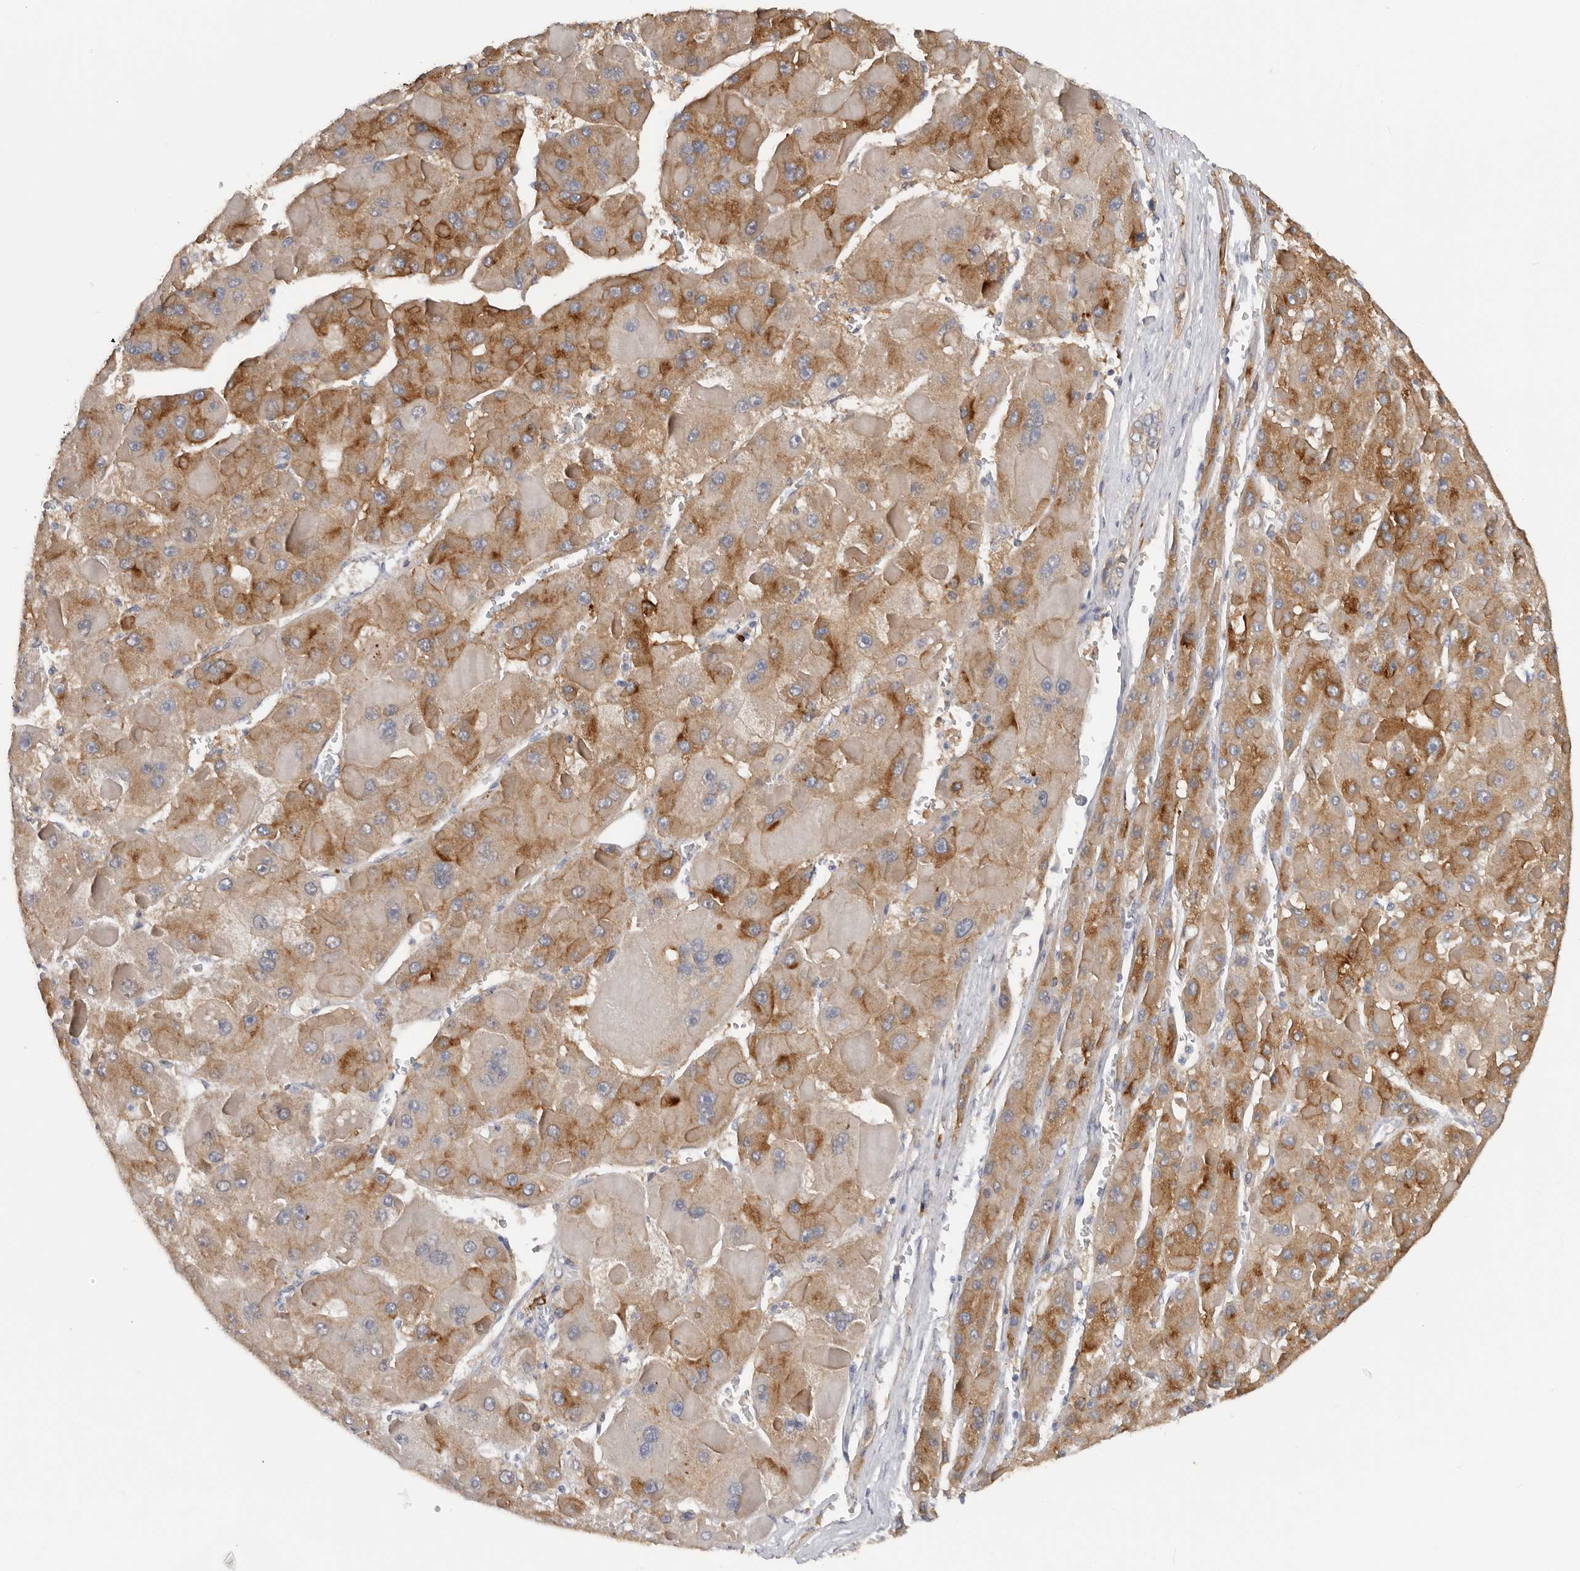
{"staining": {"intensity": "moderate", "quantity": ">75%", "location": "cytoplasmic/membranous"}, "tissue": "liver cancer", "cell_type": "Tumor cells", "image_type": "cancer", "snomed": [{"axis": "morphology", "description": "Carcinoma, Hepatocellular, NOS"}, {"axis": "topography", "description": "Liver"}], "caption": "Protein staining of hepatocellular carcinoma (liver) tissue demonstrates moderate cytoplasmic/membranous staining in approximately >75% of tumor cells.", "gene": "TFRC", "patient": {"sex": "female", "age": 73}}